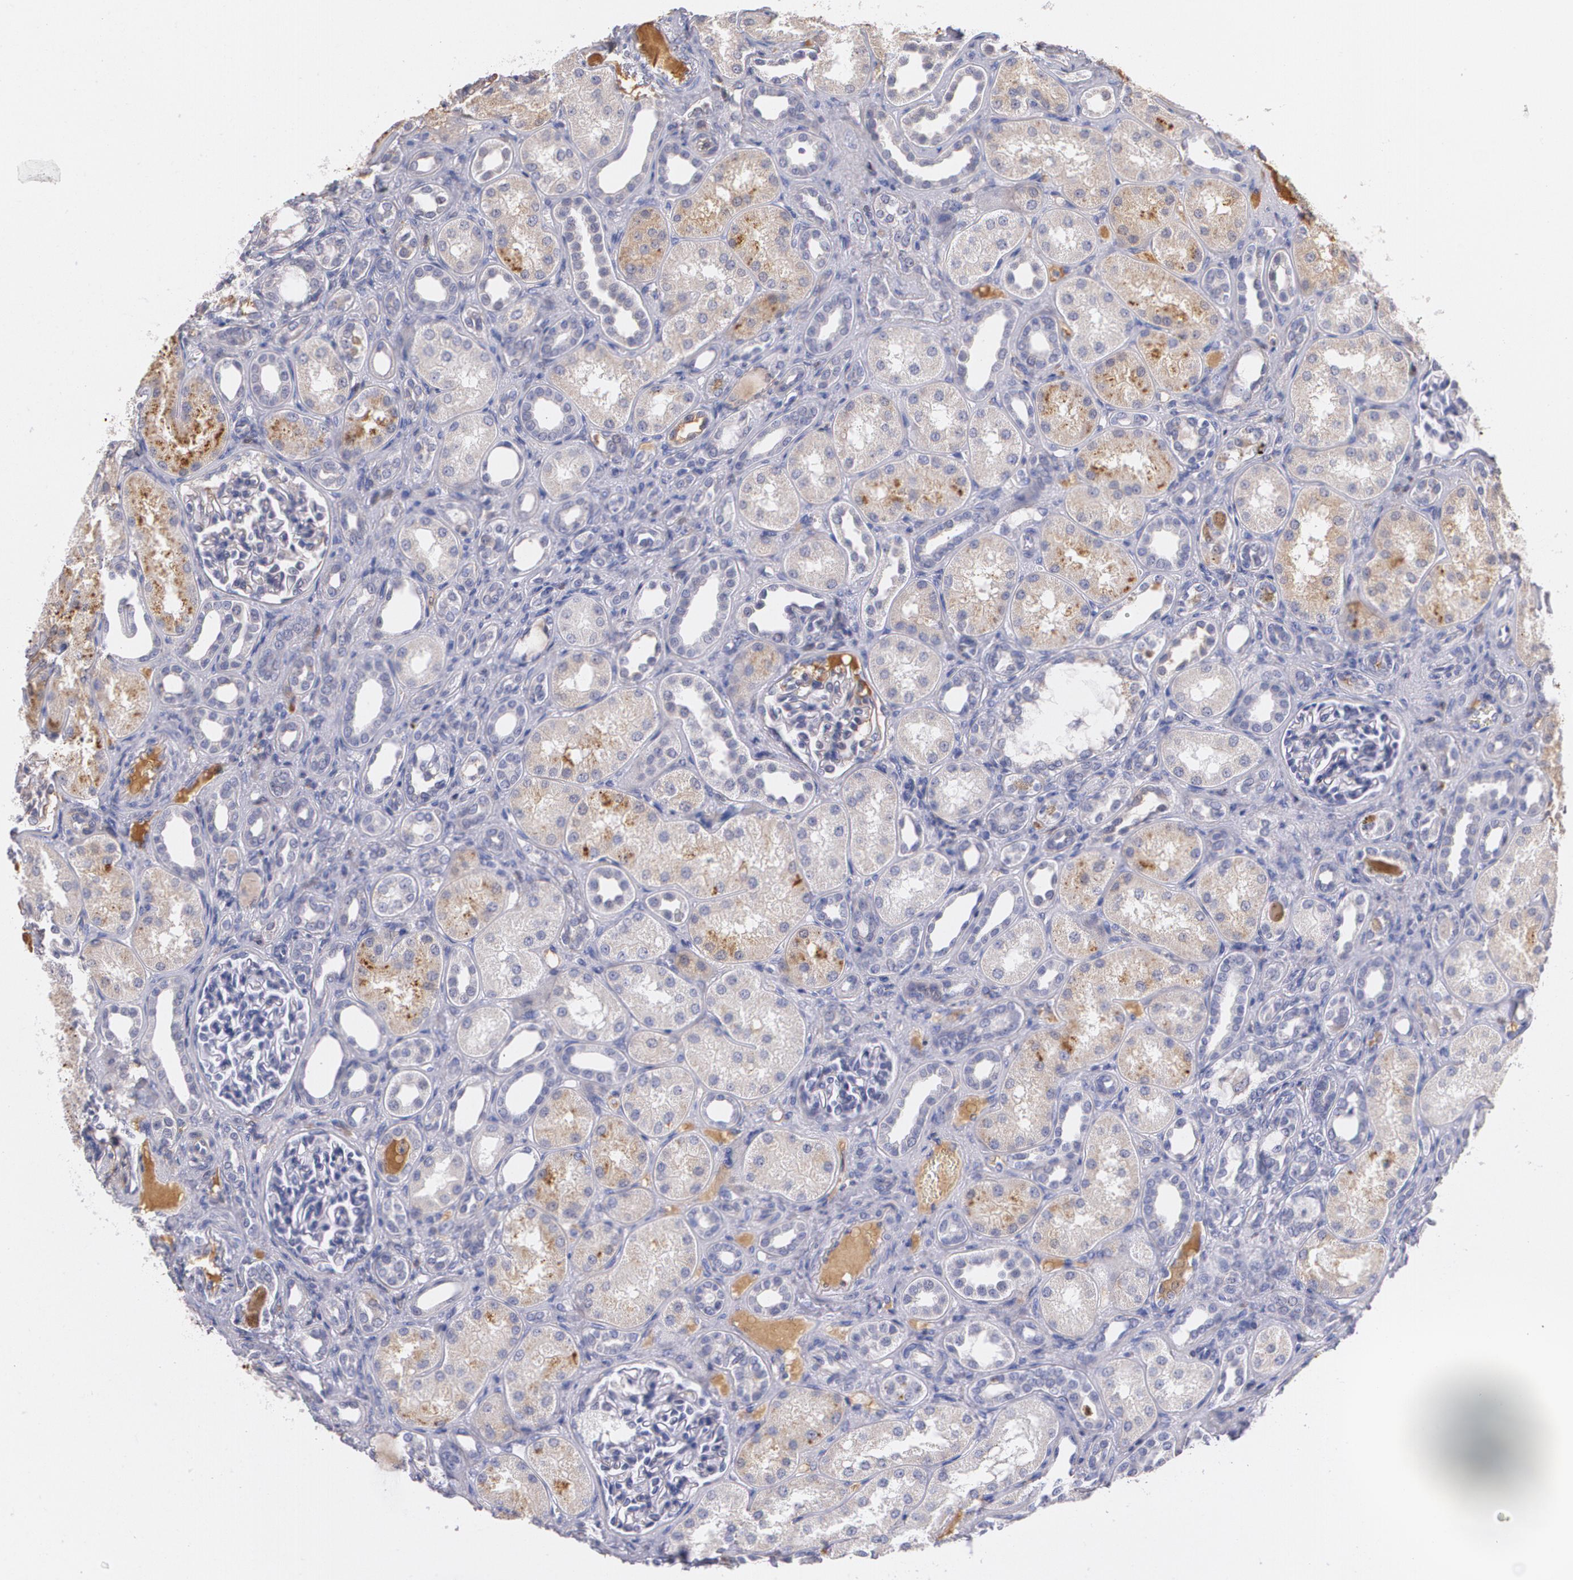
{"staining": {"intensity": "negative", "quantity": "none", "location": "none"}, "tissue": "kidney", "cell_type": "Cells in glomeruli", "image_type": "normal", "snomed": [{"axis": "morphology", "description": "Normal tissue, NOS"}, {"axis": "topography", "description": "Kidney"}], "caption": "Kidney stained for a protein using IHC demonstrates no positivity cells in glomeruli.", "gene": "AMBP", "patient": {"sex": "male", "age": 7}}